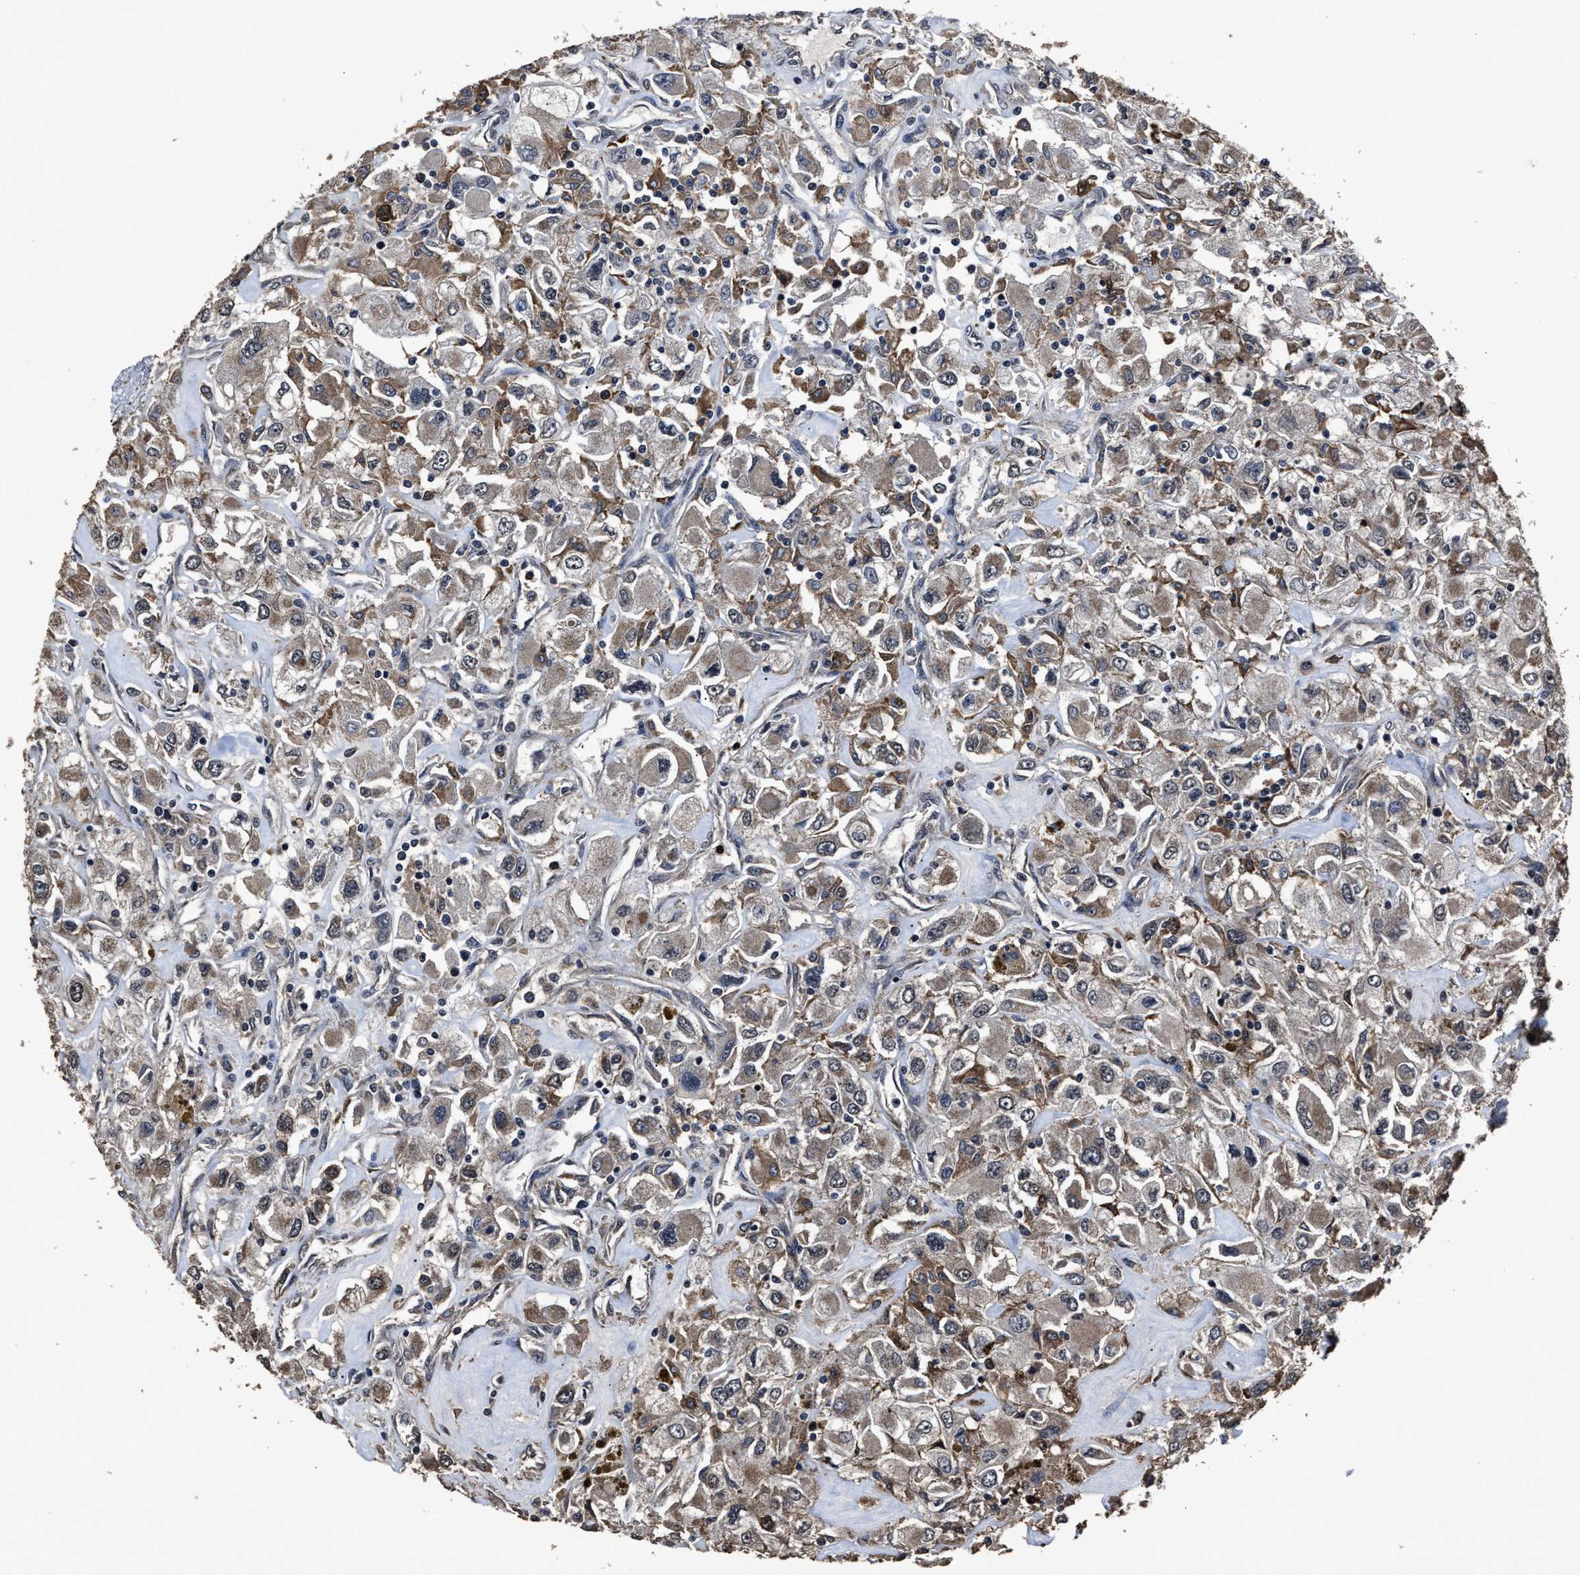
{"staining": {"intensity": "moderate", "quantity": "25%-75%", "location": "cytoplasmic/membranous"}, "tissue": "renal cancer", "cell_type": "Tumor cells", "image_type": "cancer", "snomed": [{"axis": "morphology", "description": "Adenocarcinoma, NOS"}, {"axis": "topography", "description": "Kidney"}], "caption": "Protein expression analysis of adenocarcinoma (renal) reveals moderate cytoplasmic/membranous staining in approximately 25%-75% of tumor cells.", "gene": "RSBN1L", "patient": {"sex": "female", "age": 52}}